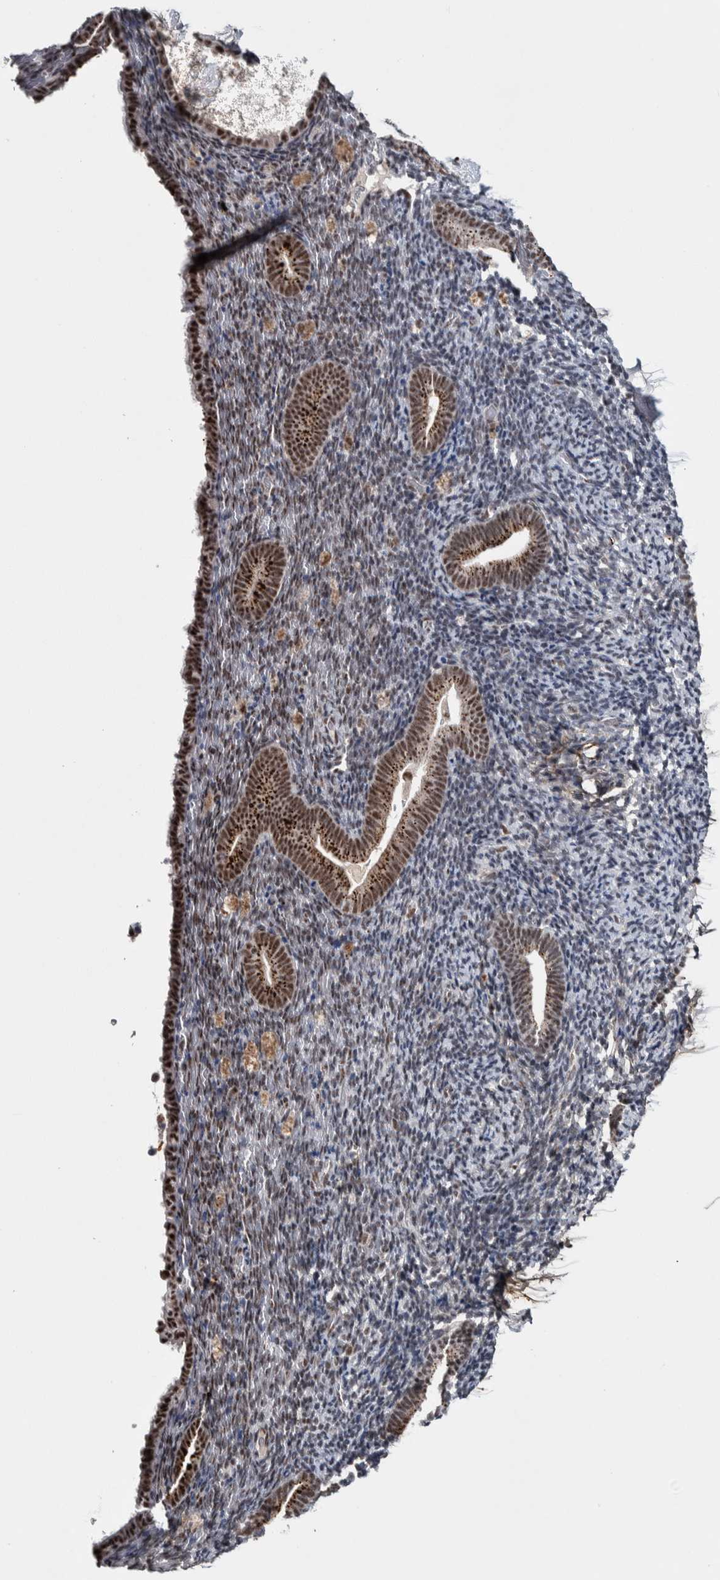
{"staining": {"intensity": "negative", "quantity": "none", "location": "none"}, "tissue": "endometrium", "cell_type": "Cells in endometrial stroma", "image_type": "normal", "snomed": [{"axis": "morphology", "description": "Normal tissue, NOS"}, {"axis": "topography", "description": "Endometrium"}], "caption": "IHC histopathology image of benign endometrium: endometrium stained with DAB (3,3'-diaminobenzidine) displays no significant protein expression in cells in endometrial stroma.", "gene": "ASPN", "patient": {"sex": "female", "age": 51}}